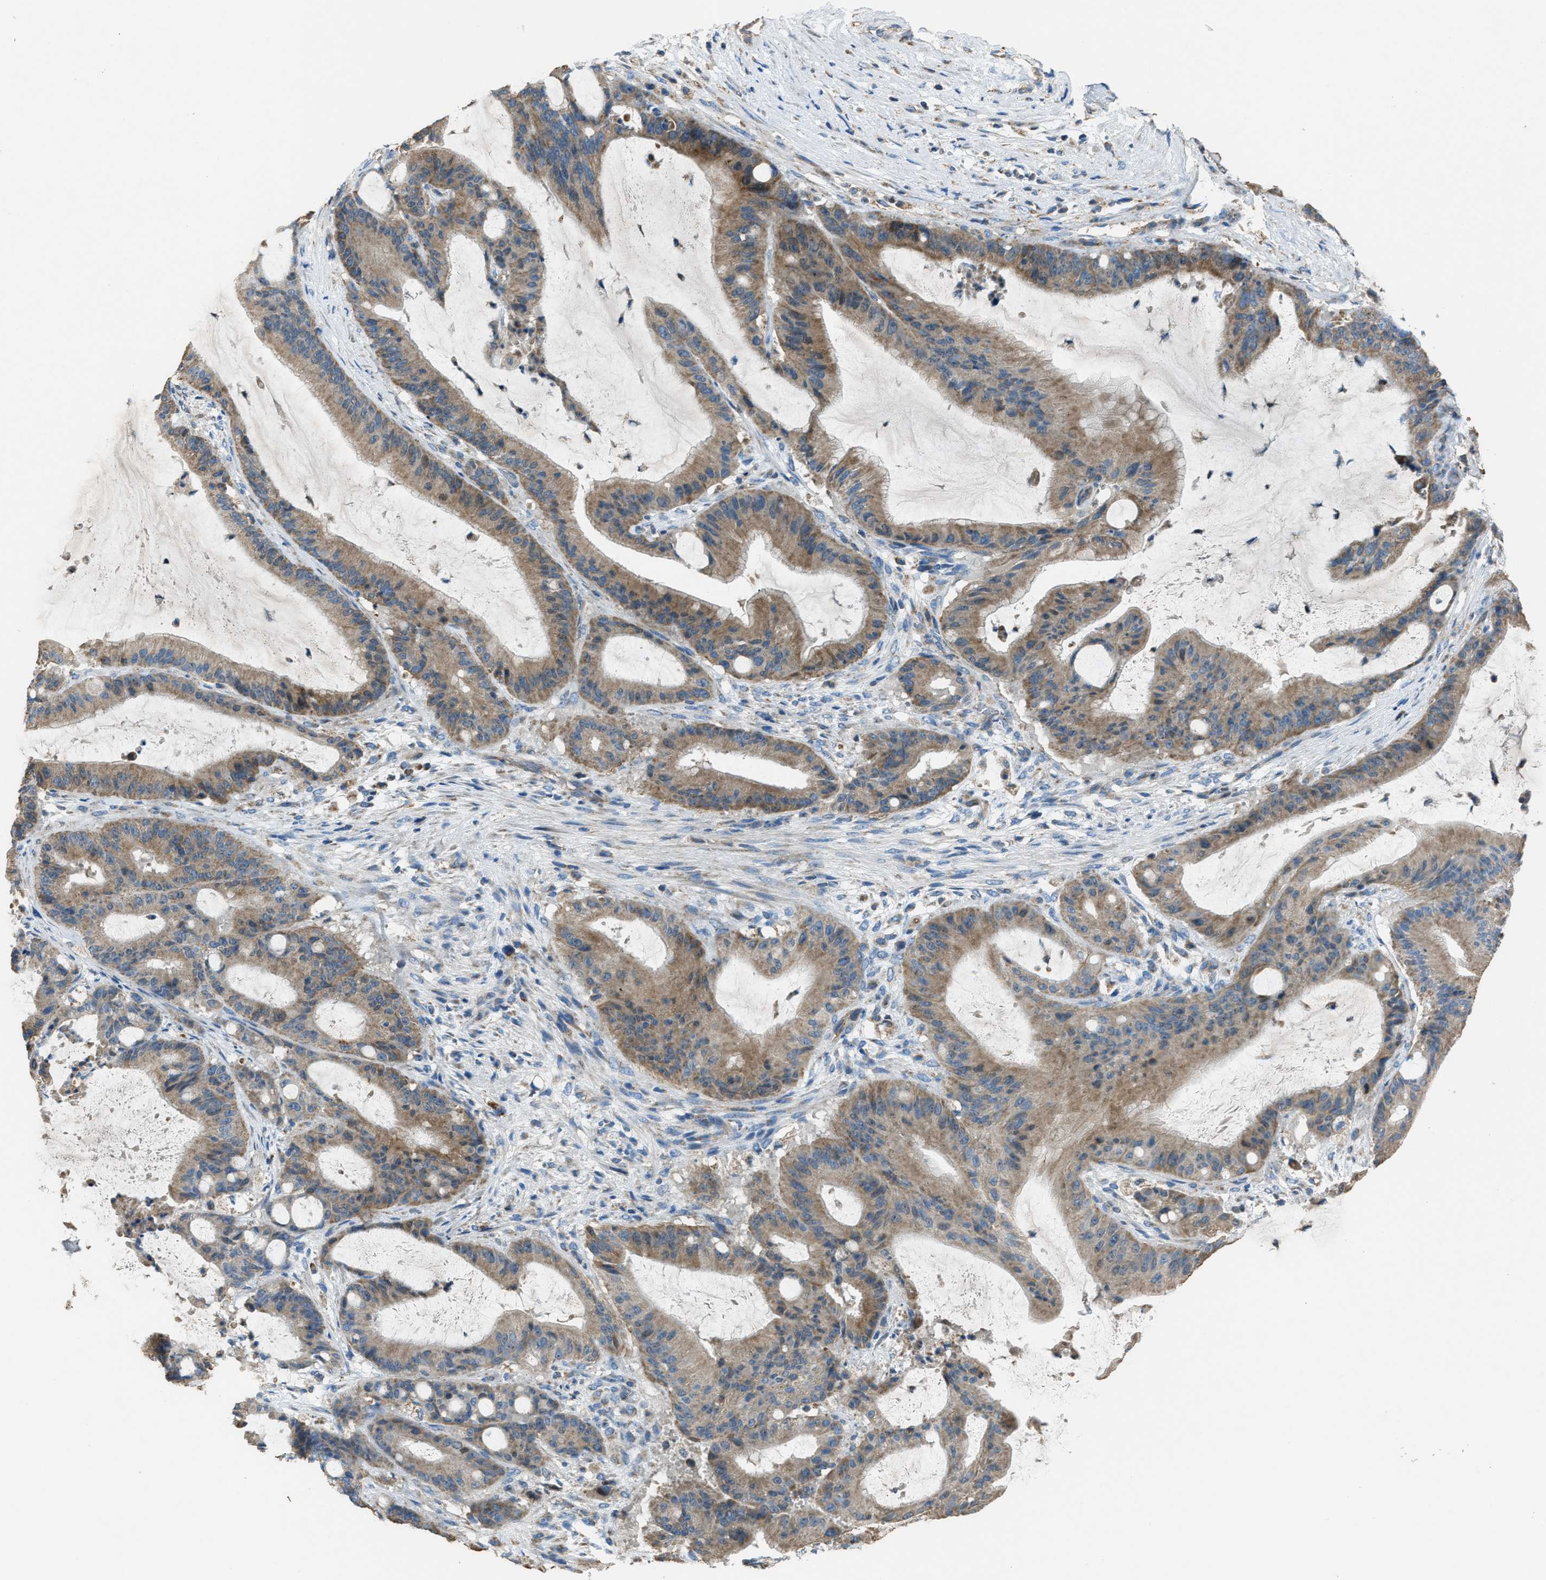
{"staining": {"intensity": "moderate", "quantity": ">75%", "location": "cytoplasmic/membranous"}, "tissue": "liver cancer", "cell_type": "Tumor cells", "image_type": "cancer", "snomed": [{"axis": "morphology", "description": "Normal tissue, NOS"}, {"axis": "morphology", "description": "Cholangiocarcinoma"}, {"axis": "topography", "description": "Liver"}, {"axis": "topography", "description": "Peripheral nerve tissue"}], "caption": "A brown stain shows moderate cytoplasmic/membranous expression of a protein in human liver cancer (cholangiocarcinoma) tumor cells.", "gene": "SLC25A11", "patient": {"sex": "female", "age": 73}}